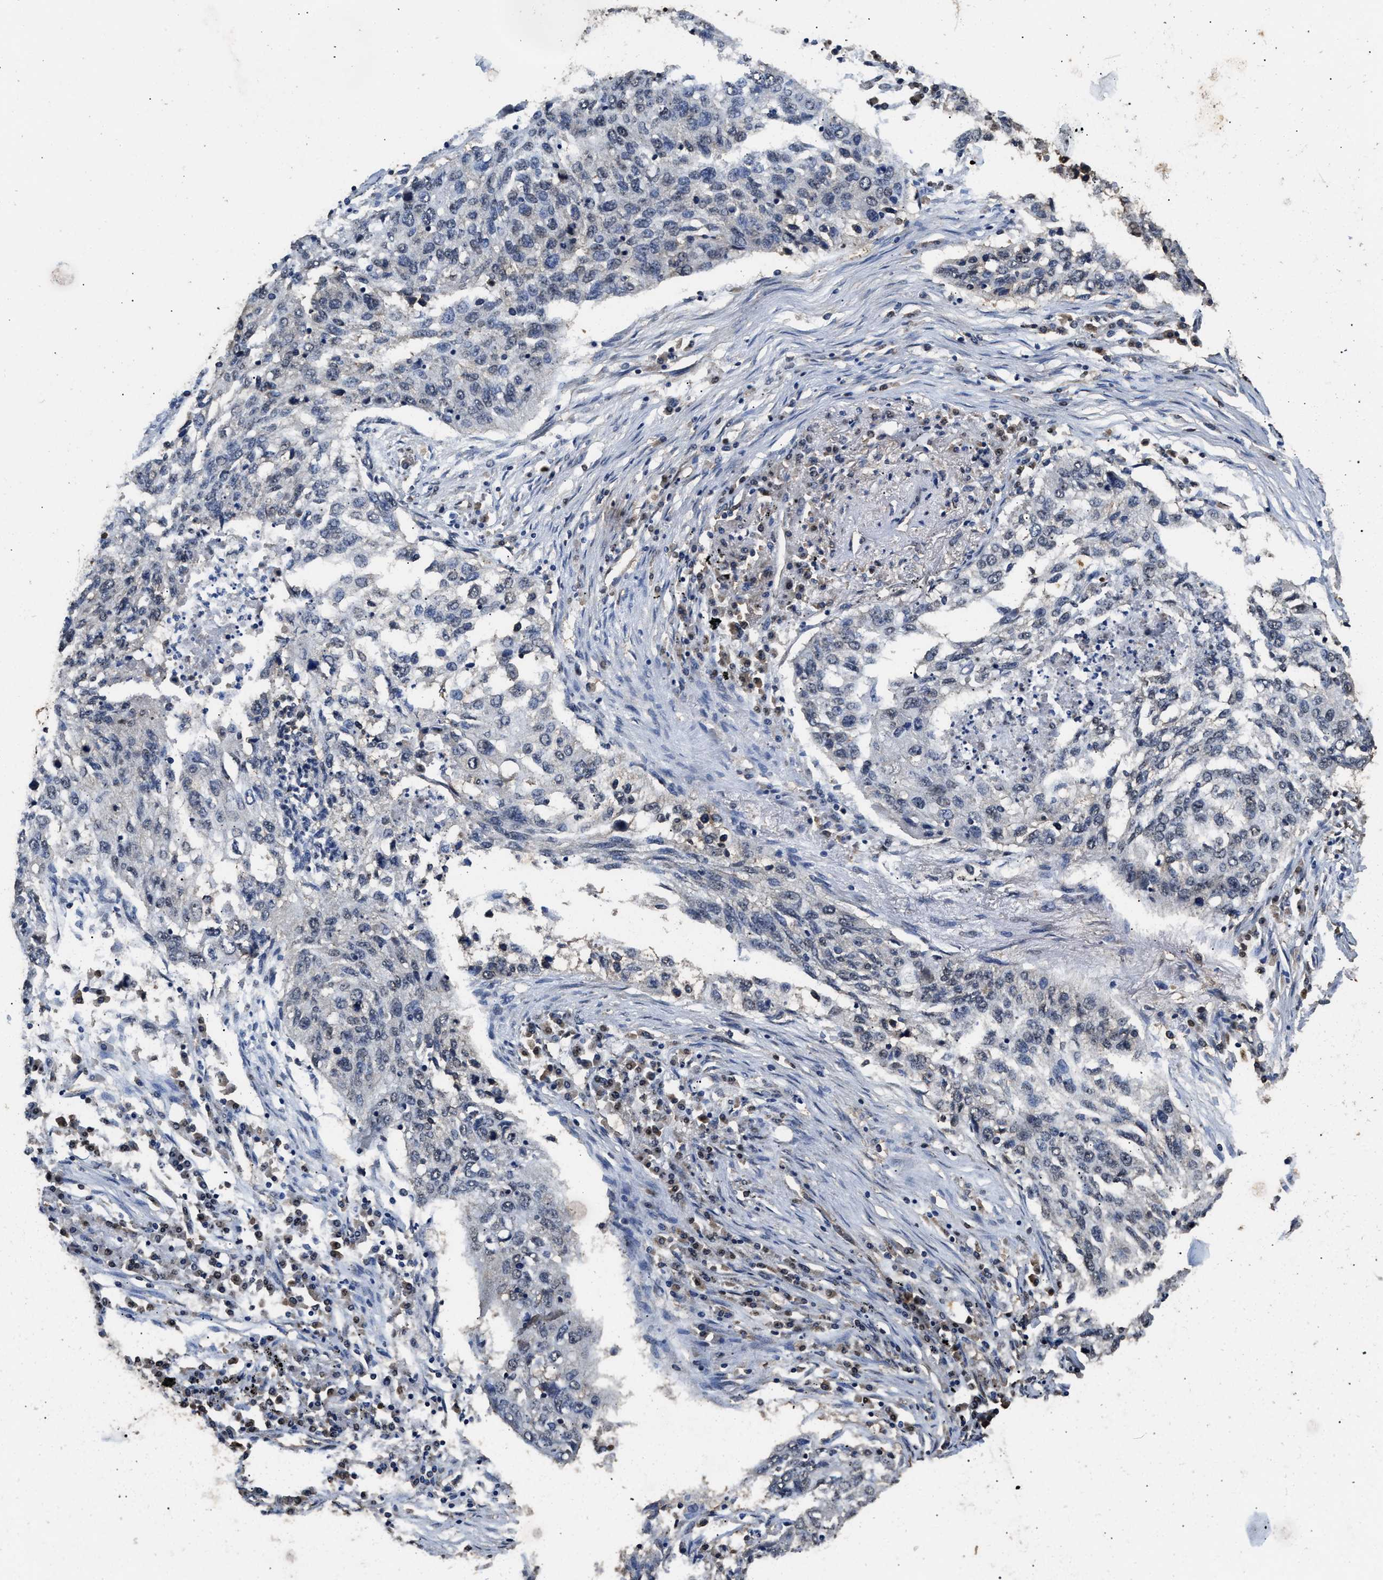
{"staining": {"intensity": "negative", "quantity": "none", "location": "none"}, "tissue": "lung cancer", "cell_type": "Tumor cells", "image_type": "cancer", "snomed": [{"axis": "morphology", "description": "Squamous cell carcinoma, NOS"}, {"axis": "topography", "description": "Lung"}], "caption": "This is an immunohistochemistry (IHC) photomicrograph of lung cancer. There is no staining in tumor cells.", "gene": "YWHAE", "patient": {"sex": "female", "age": 63}}